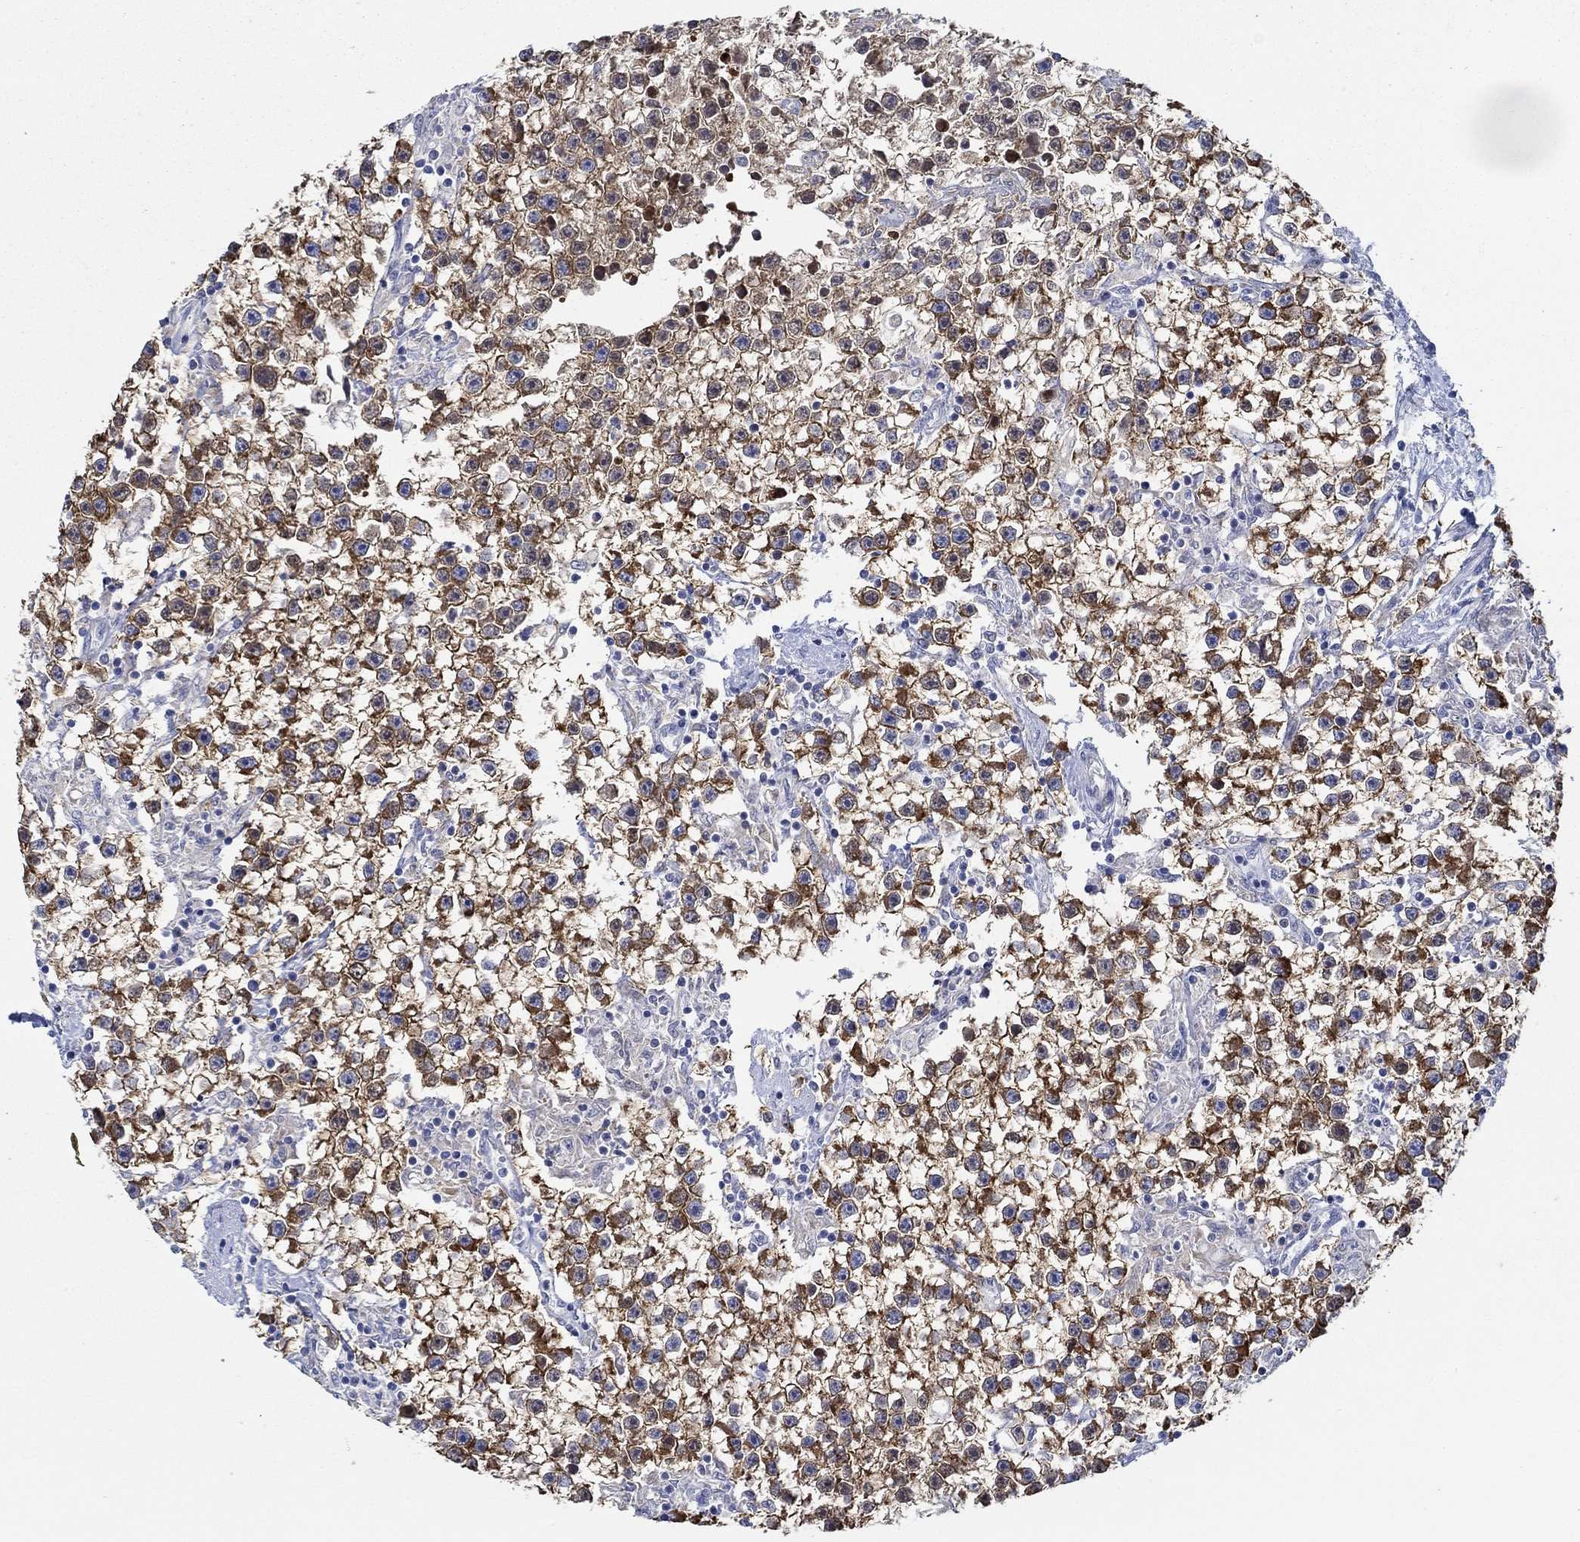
{"staining": {"intensity": "strong", "quantity": ">75%", "location": "cytoplasmic/membranous"}, "tissue": "testis cancer", "cell_type": "Tumor cells", "image_type": "cancer", "snomed": [{"axis": "morphology", "description": "Seminoma, NOS"}, {"axis": "topography", "description": "Testis"}], "caption": "IHC micrograph of testis seminoma stained for a protein (brown), which shows high levels of strong cytoplasmic/membranous expression in about >75% of tumor cells.", "gene": "SLC27A3", "patient": {"sex": "male", "age": 59}}